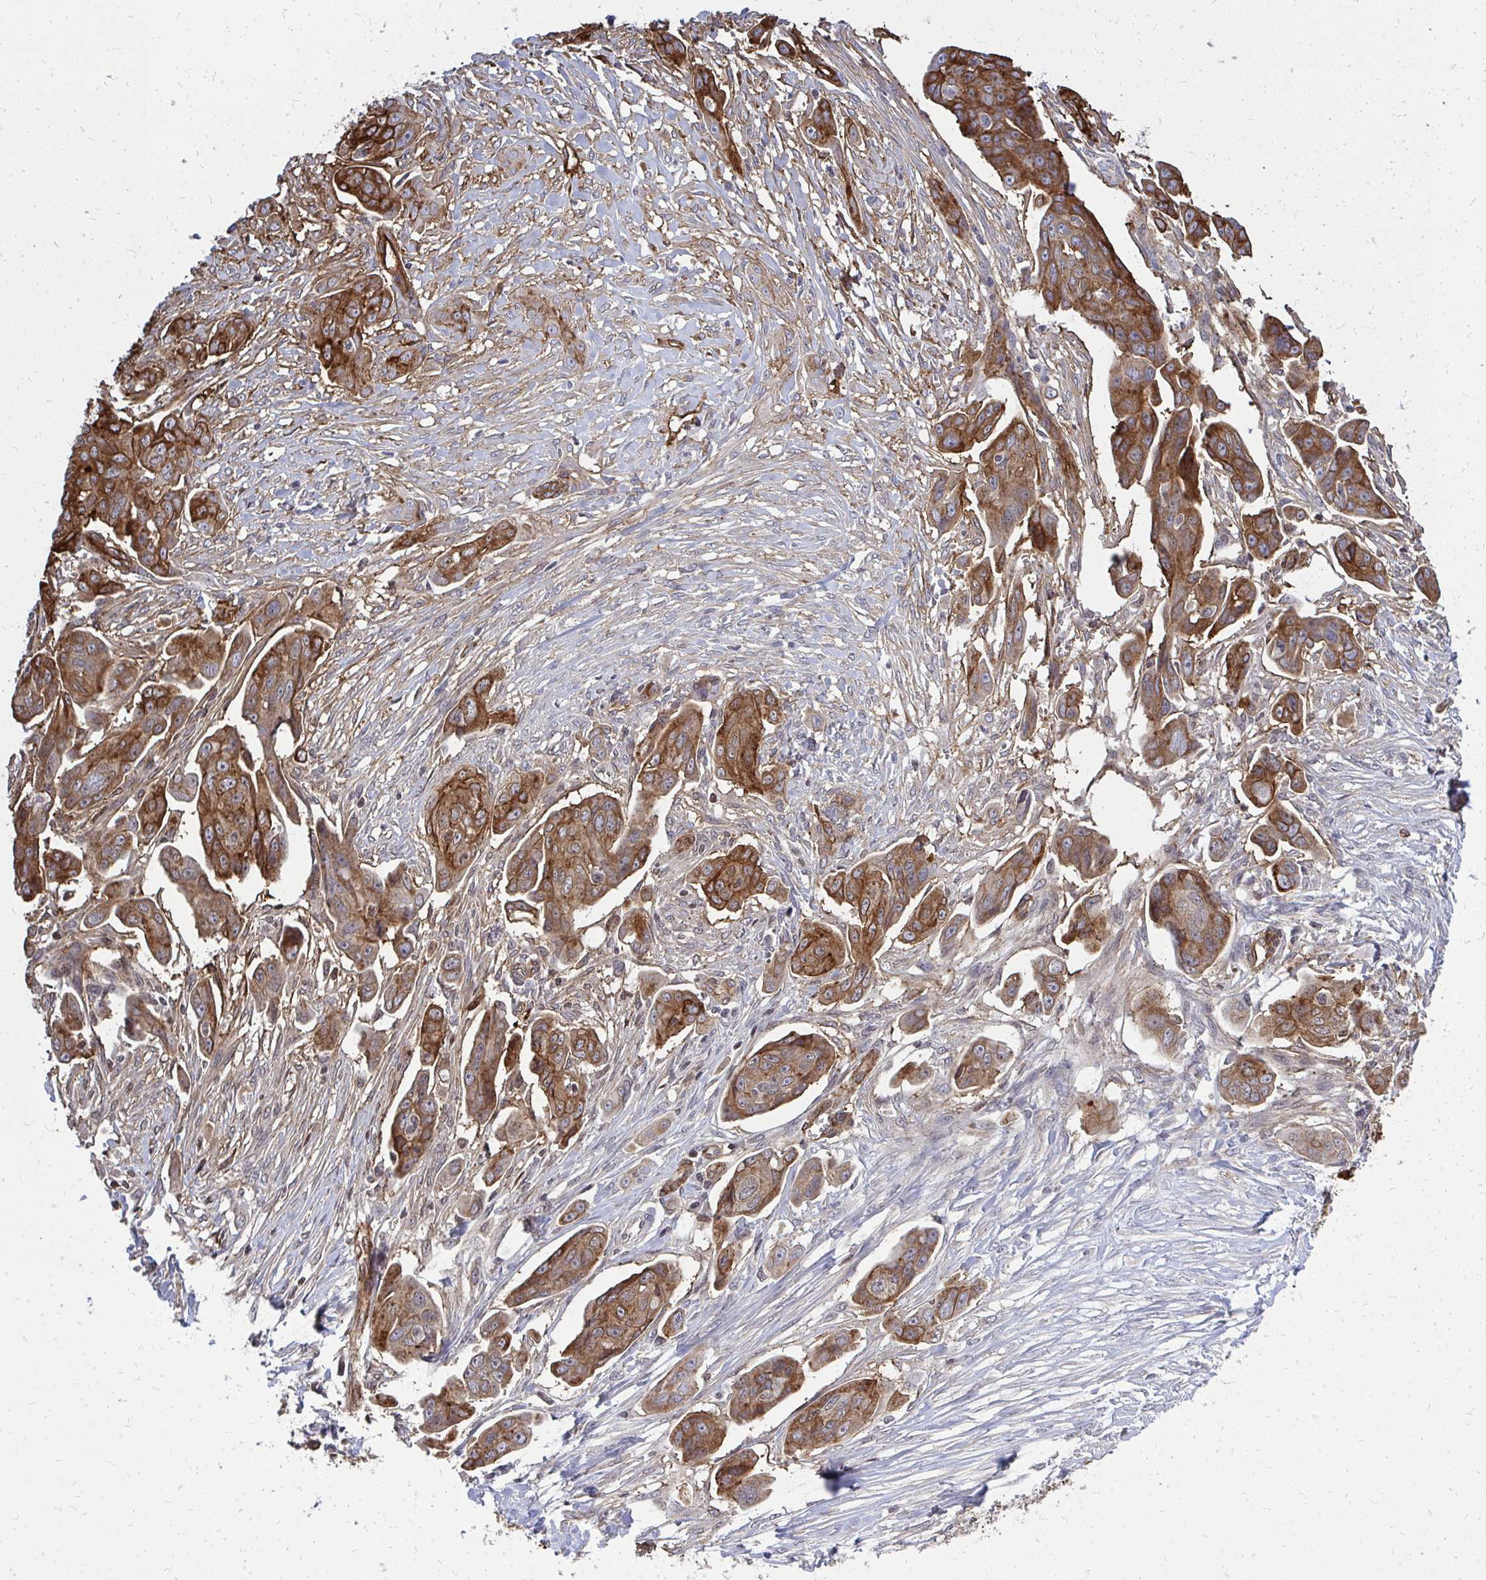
{"staining": {"intensity": "strong", "quantity": ">75%", "location": "cytoplasmic/membranous"}, "tissue": "ovarian cancer", "cell_type": "Tumor cells", "image_type": "cancer", "snomed": [{"axis": "morphology", "description": "Carcinoma, endometroid"}, {"axis": "topography", "description": "Ovary"}], "caption": "Protein expression by immunohistochemistry (IHC) shows strong cytoplasmic/membranous positivity in about >75% of tumor cells in endometroid carcinoma (ovarian).", "gene": "MARCKSL1", "patient": {"sex": "female", "age": 70}}